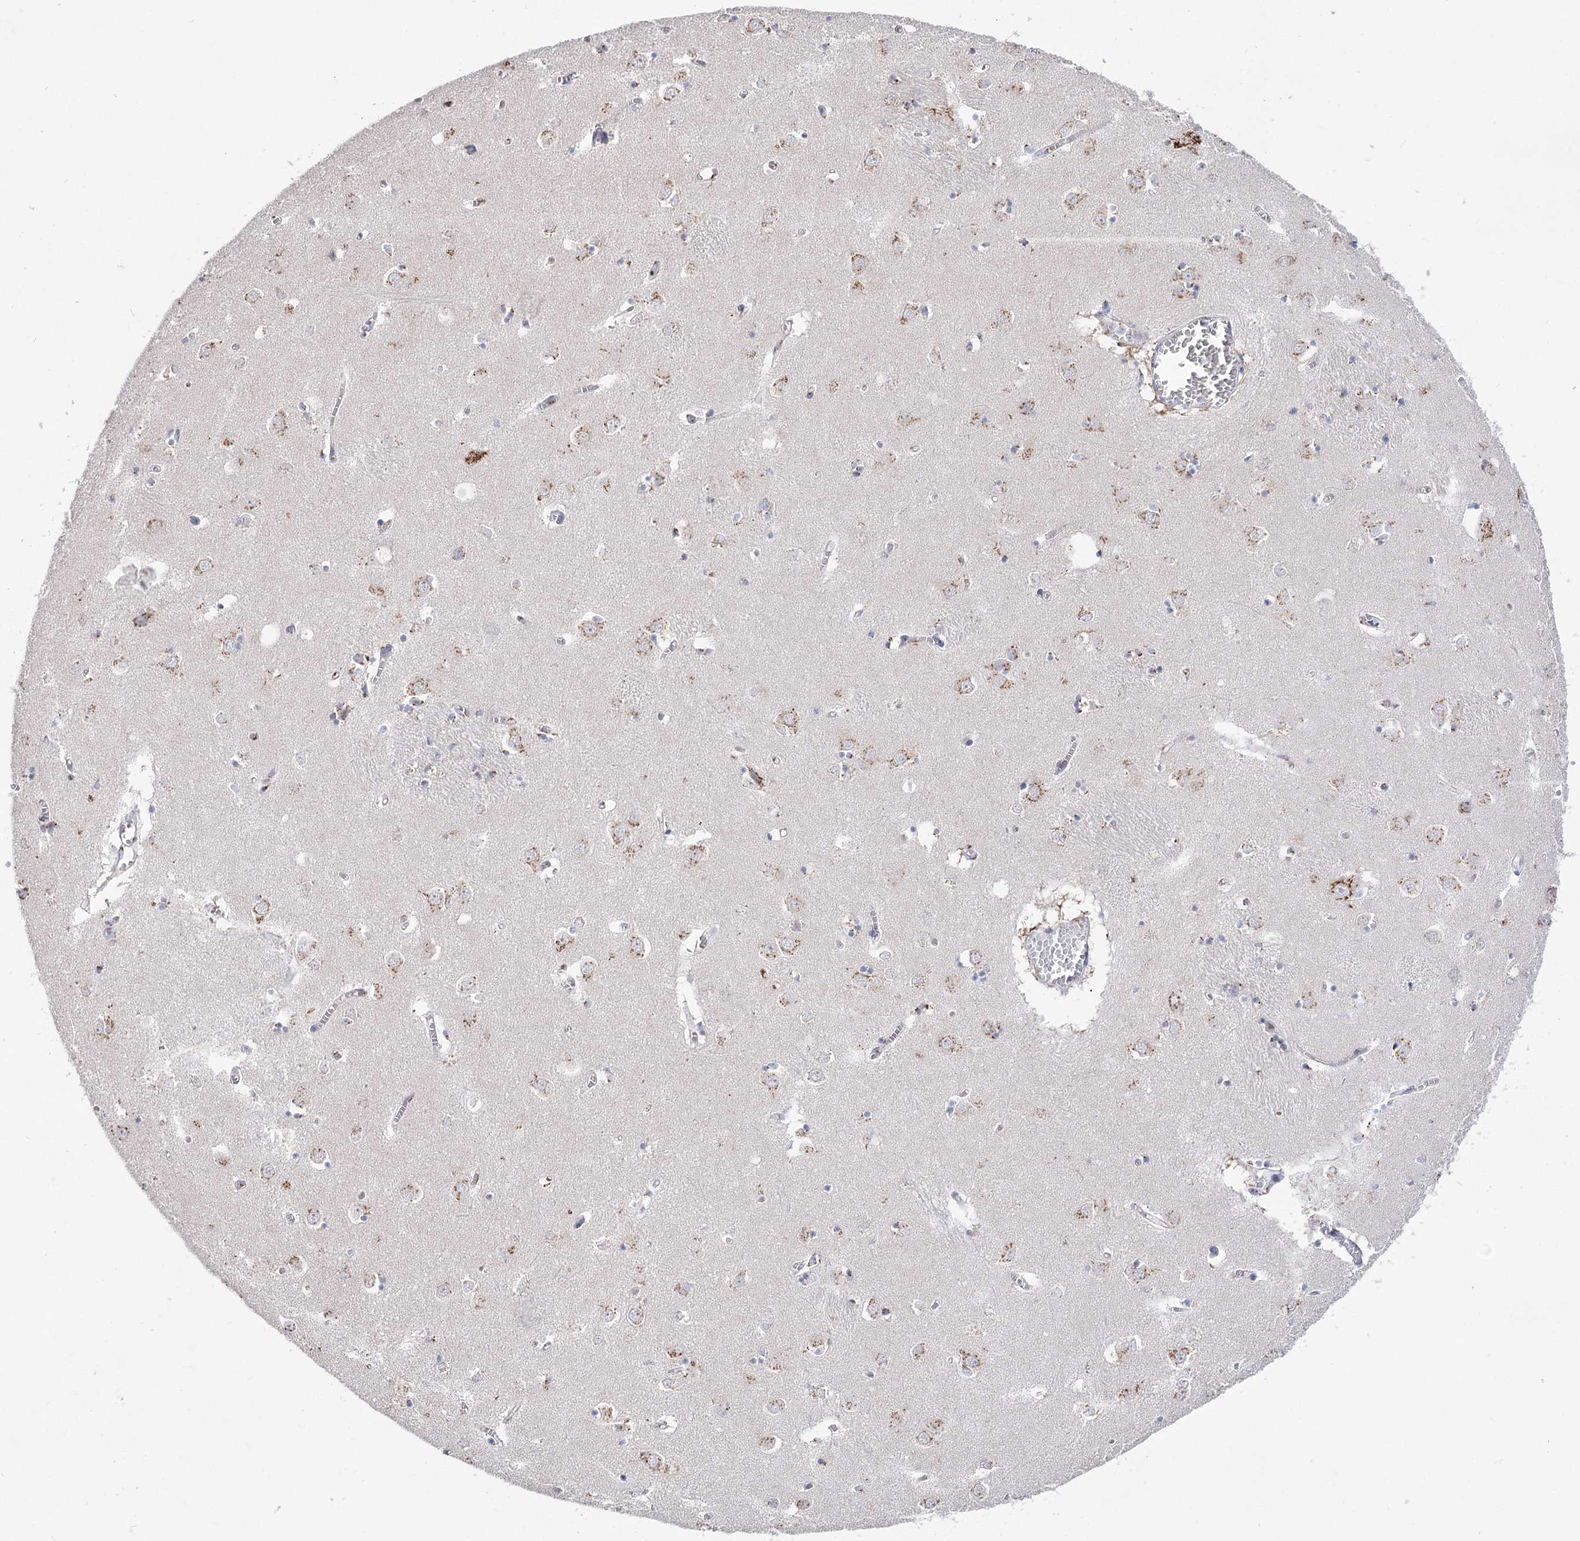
{"staining": {"intensity": "moderate", "quantity": "<25%", "location": "cytoplasmic/membranous"}, "tissue": "caudate", "cell_type": "Glial cells", "image_type": "normal", "snomed": [{"axis": "morphology", "description": "Normal tissue, NOS"}, {"axis": "topography", "description": "Lateral ventricle wall"}], "caption": "Protein expression analysis of benign human caudate reveals moderate cytoplasmic/membranous positivity in approximately <25% of glial cells.", "gene": "TMEM165", "patient": {"sex": "male", "age": 70}}